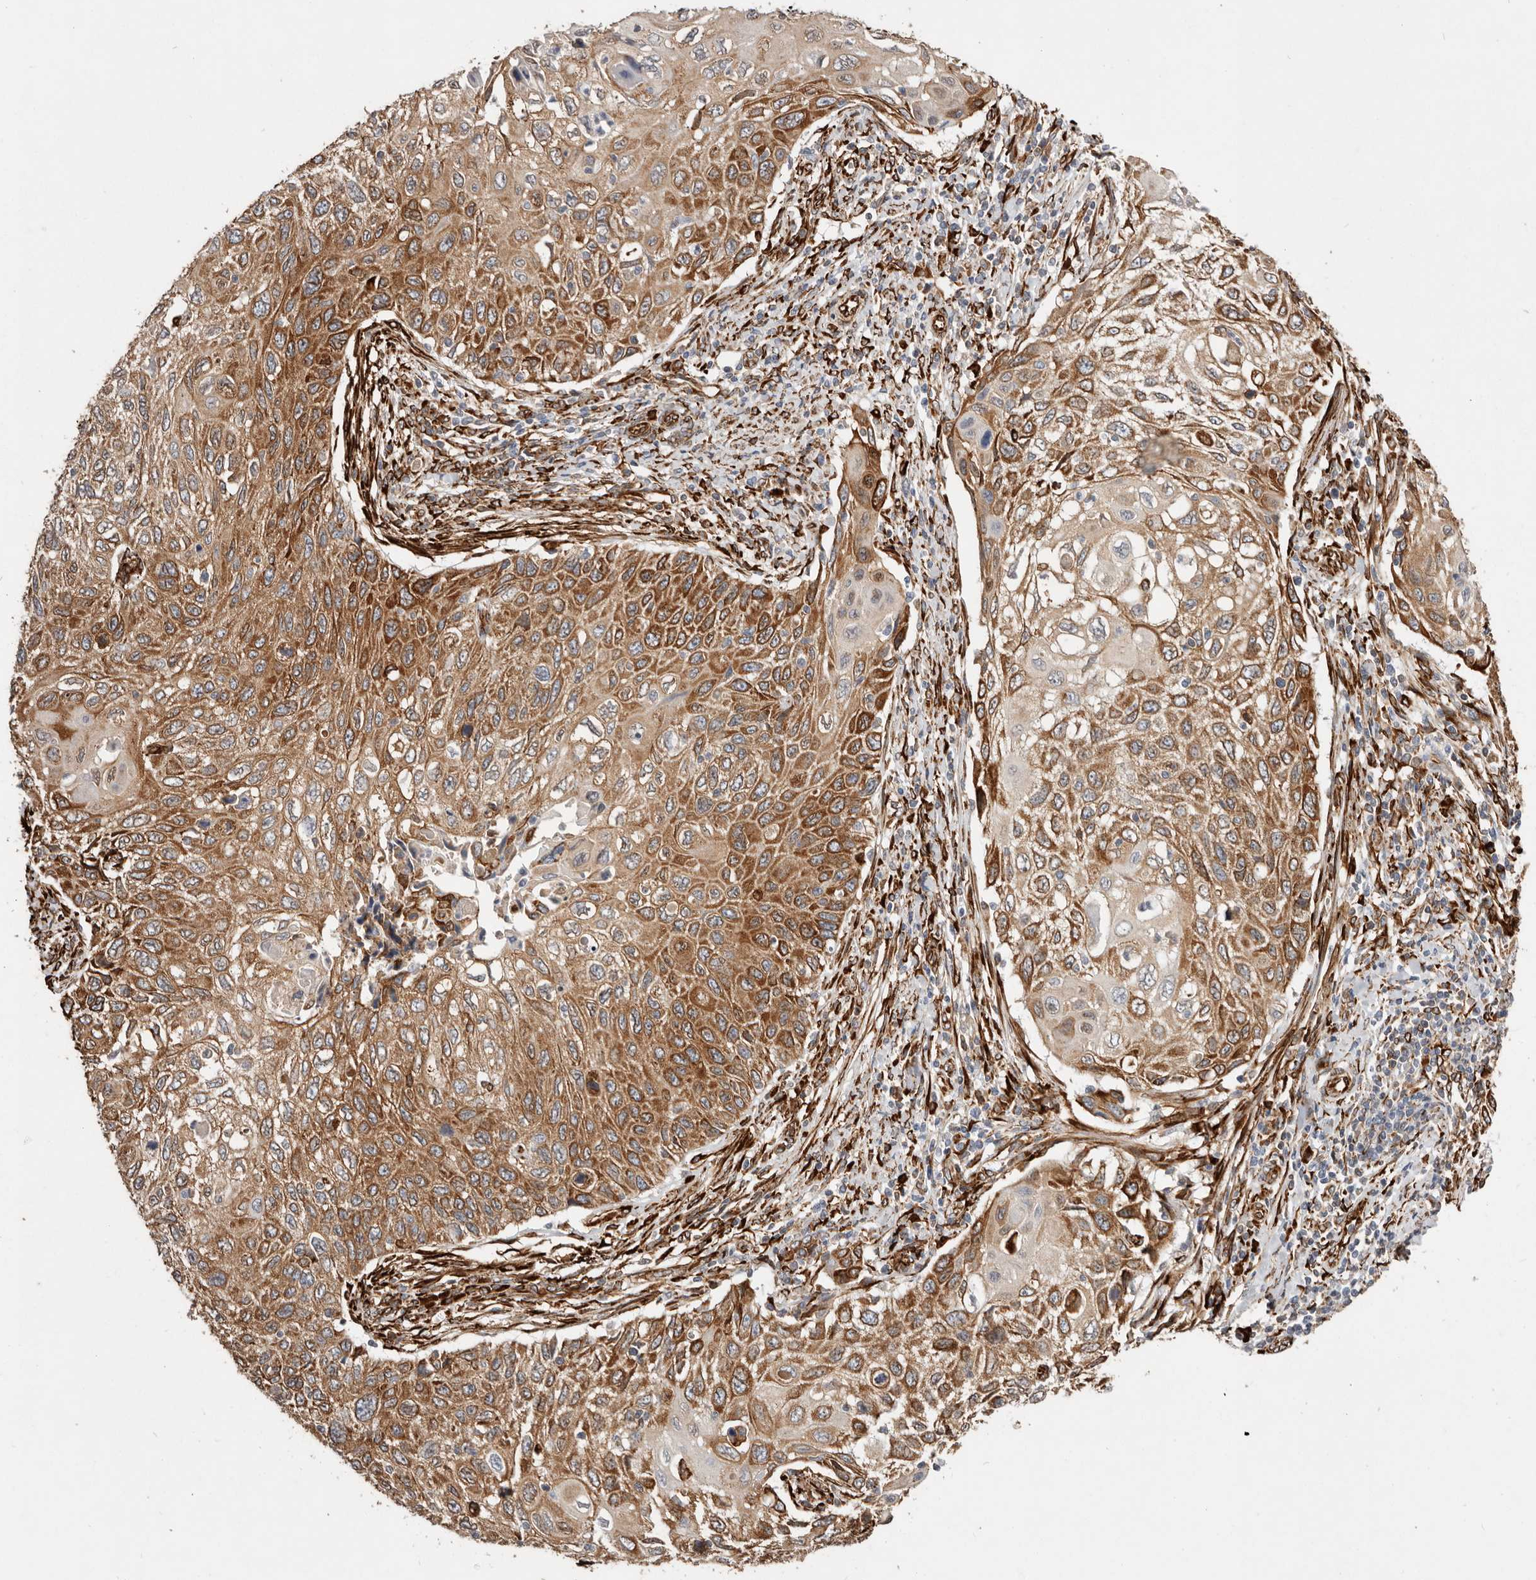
{"staining": {"intensity": "moderate", "quantity": ">75%", "location": "cytoplasmic/membranous"}, "tissue": "cervical cancer", "cell_type": "Tumor cells", "image_type": "cancer", "snomed": [{"axis": "morphology", "description": "Squamous cell carcinoma, NOS"}, {"axis": "topography", "description": "Cervix"}], "caption": "Moderate cytoplasmic/membranous staining is appreciated in approximately >75% of tumor cells in cervical cancer.", "gene": "WDTC1", "patient": {"sex": "female", "age": 70}}